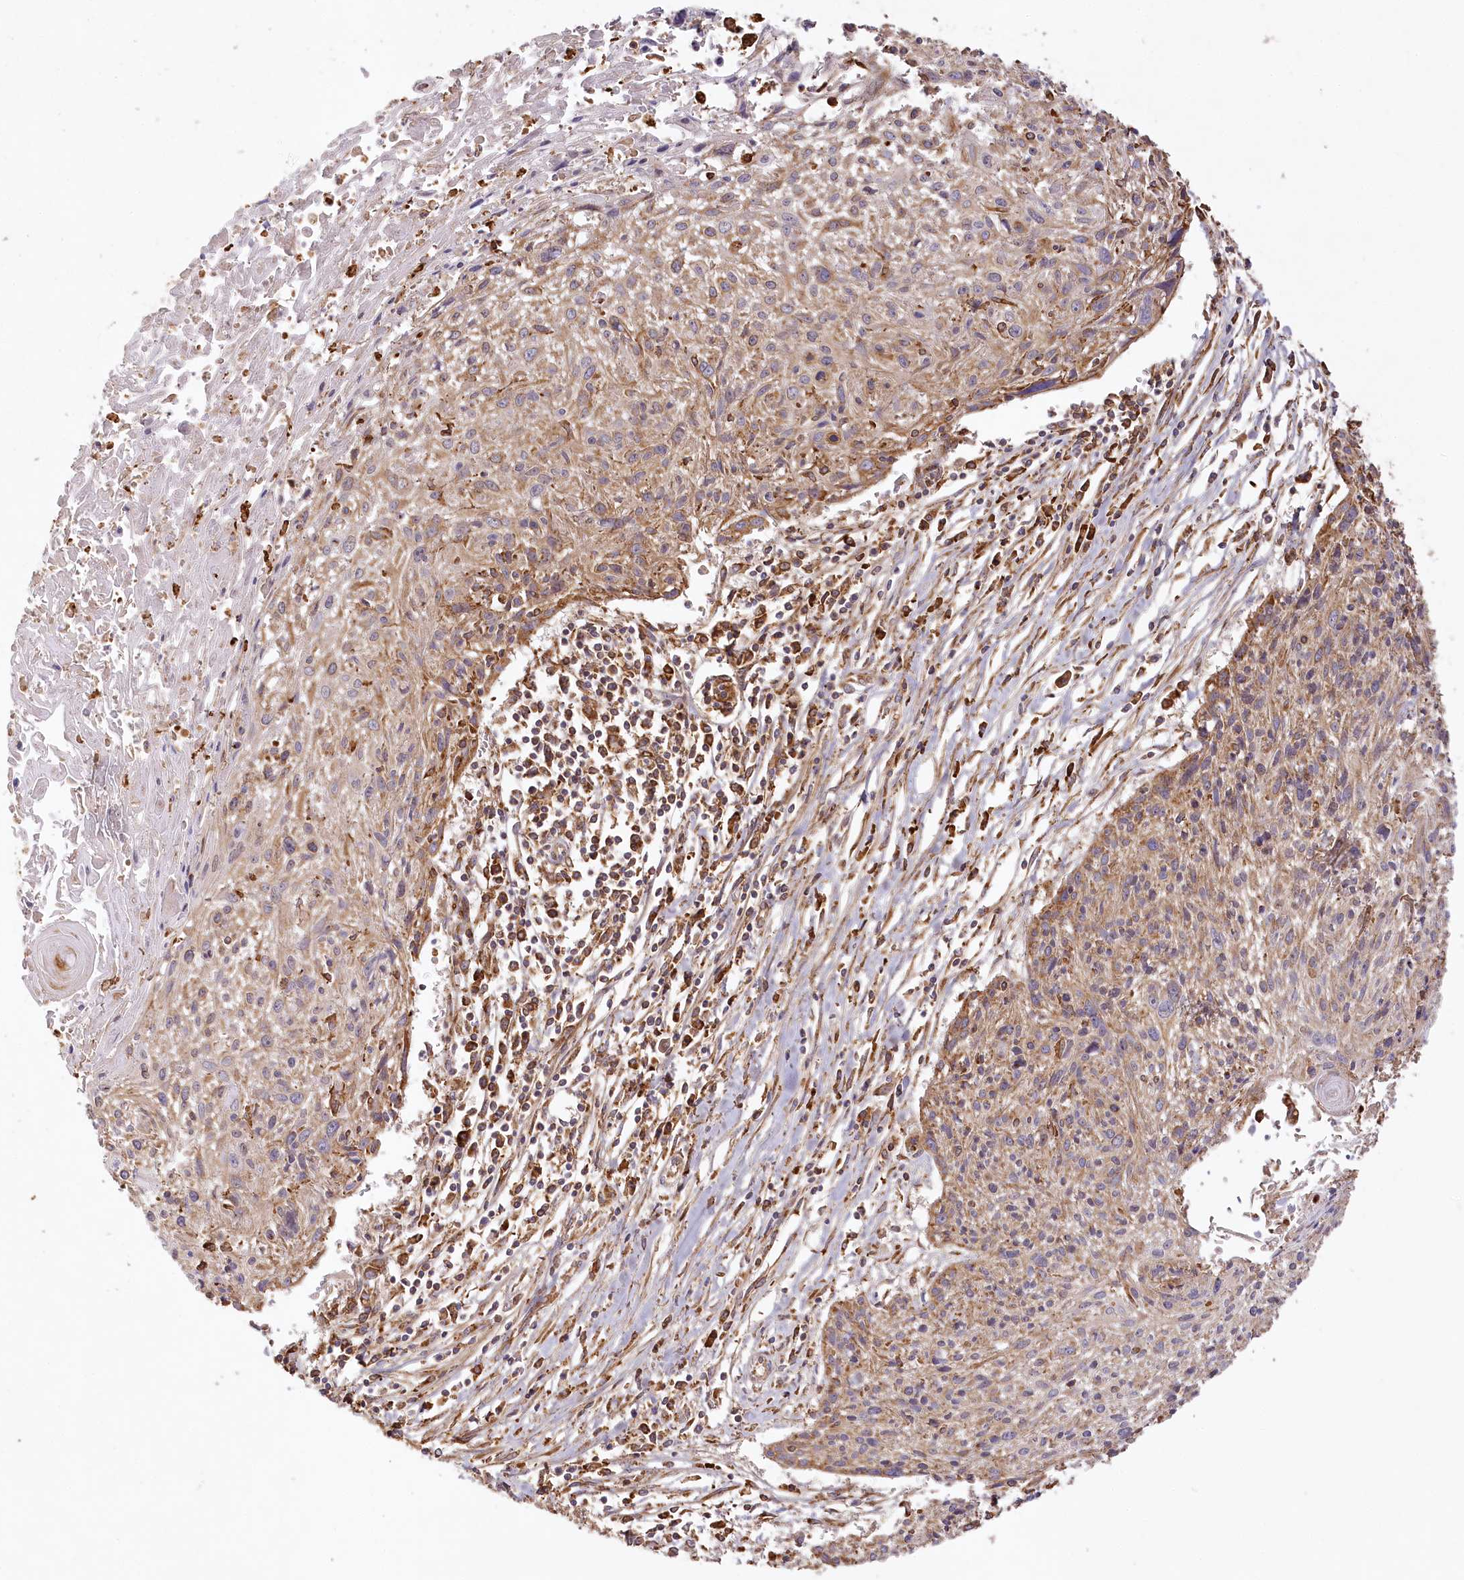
{"staining": {"intensity": "moderate", "quantity": ">75%", "location": "cytoplasmic/membranous"}, "tissue": "cervical cancer", "cell_type": "Tumor cells", "image_type": "cancer", "snomed": [{"axis": "morphology", "description": "Squamous cell carcinoma, NOS"}, {"axis": "topography", "description": "Cervix"}], "caption": "Immunohistochemistry (IHC) of cervical squamous cell carcinoma reveals medium levels of moderate cytoplasmic/membranous expression in about >75% of tumor cells.", "gene": "ACAP2", "patient": {"sex": "female", "age": 51}}